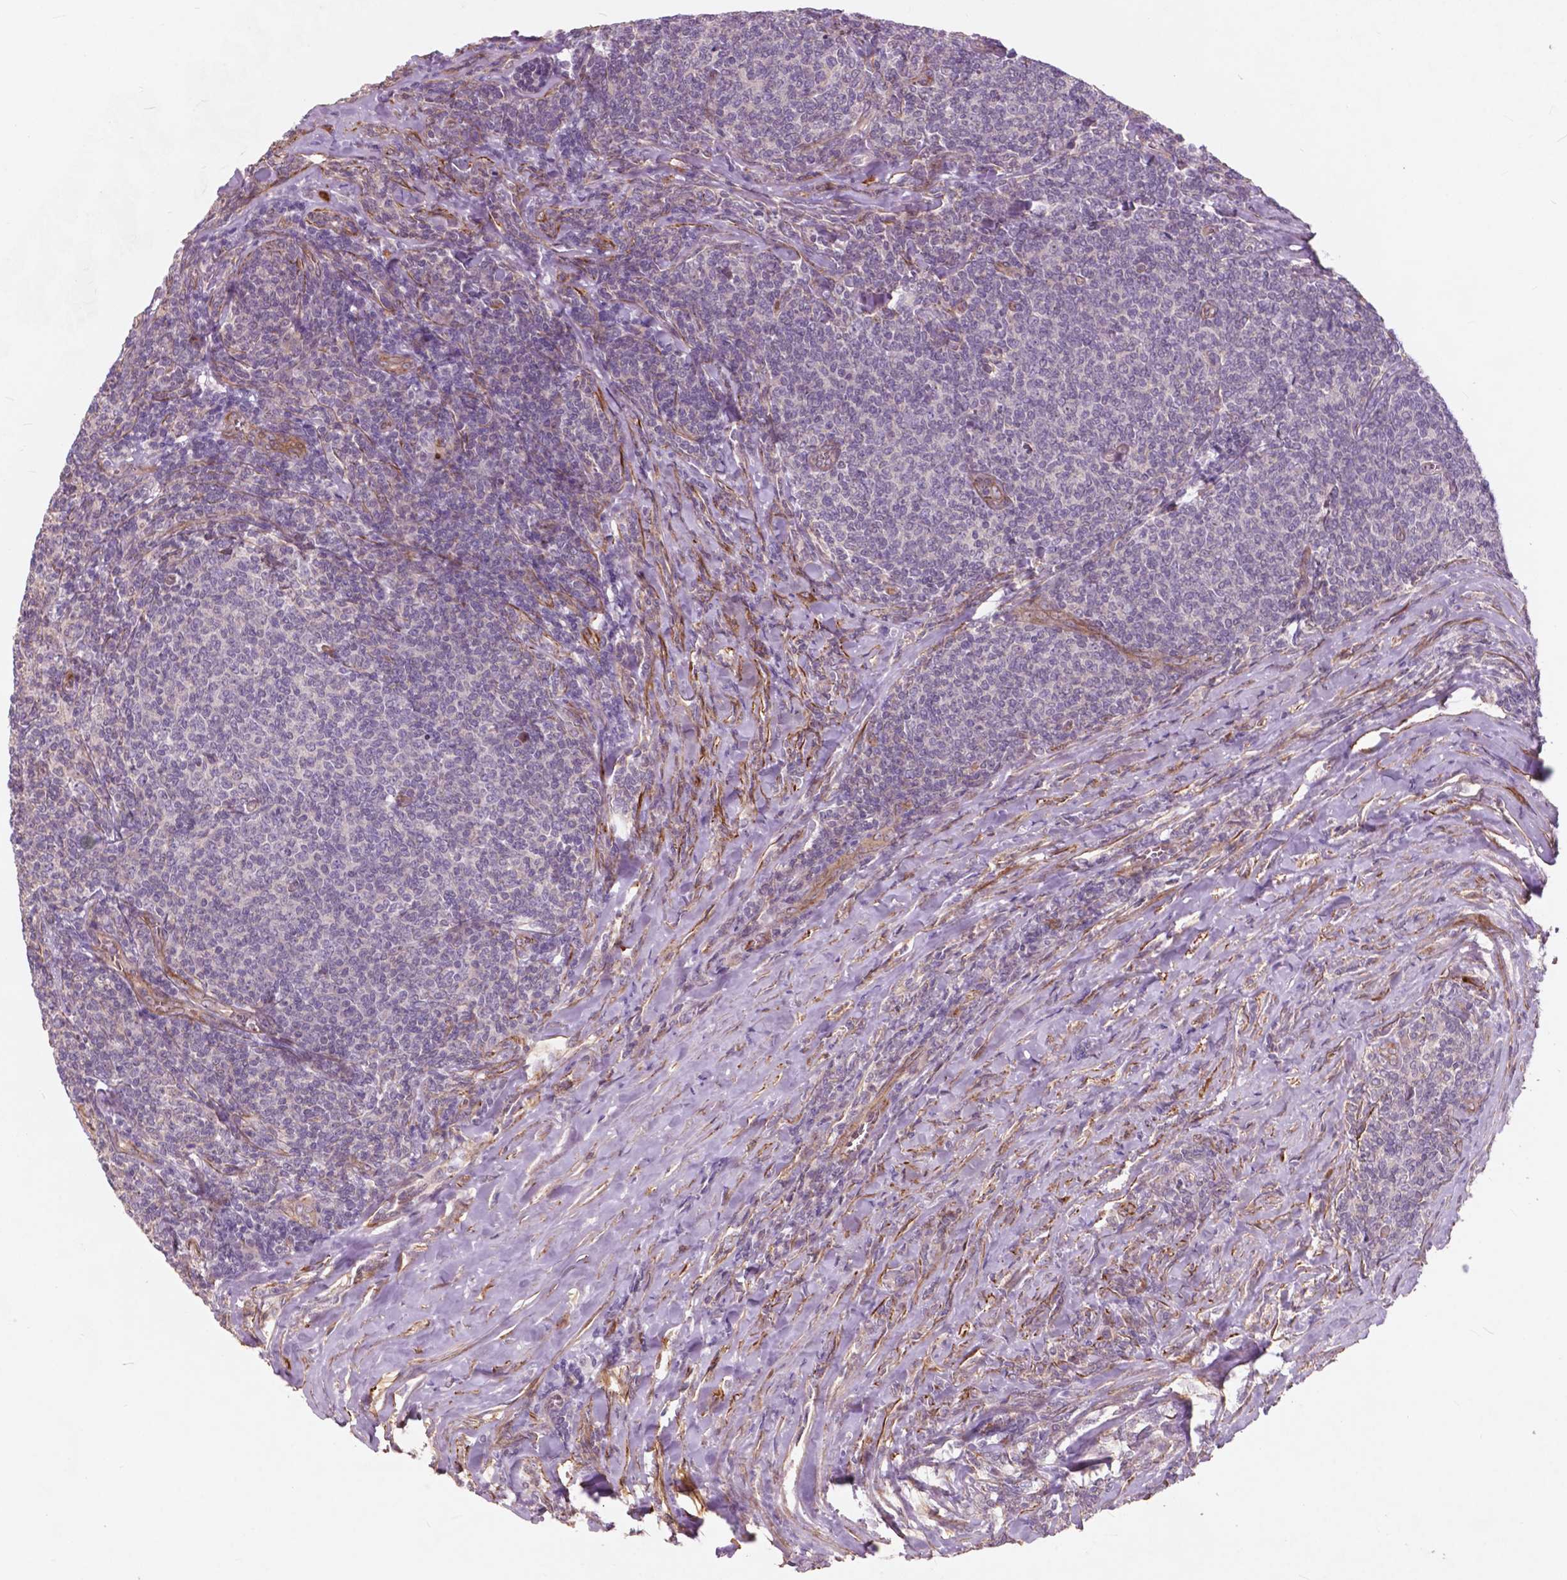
{"staining": {"intensity": "negative", "quantity": "none", "location": "none"}, "tissue": "lymphoma", "cell_type": "Tumor cells", "image_type": "cancer", "snomed": [{"axis": "morphology", "description": "Malignant lymphoma, non-Hodgkin's type, Low grade"}, {"axis": "topography", "description": "Lymph node"}], "caption": "High power microscopy photomicrograph of an immunohistochemistry histopathology image of low-grade malignant lymphoma, non-Hodgkin's type, revealing no significant positivity in tumor cells.", "gene": "RFPL4B", "patient": {"sex": "male", "age": 52}}